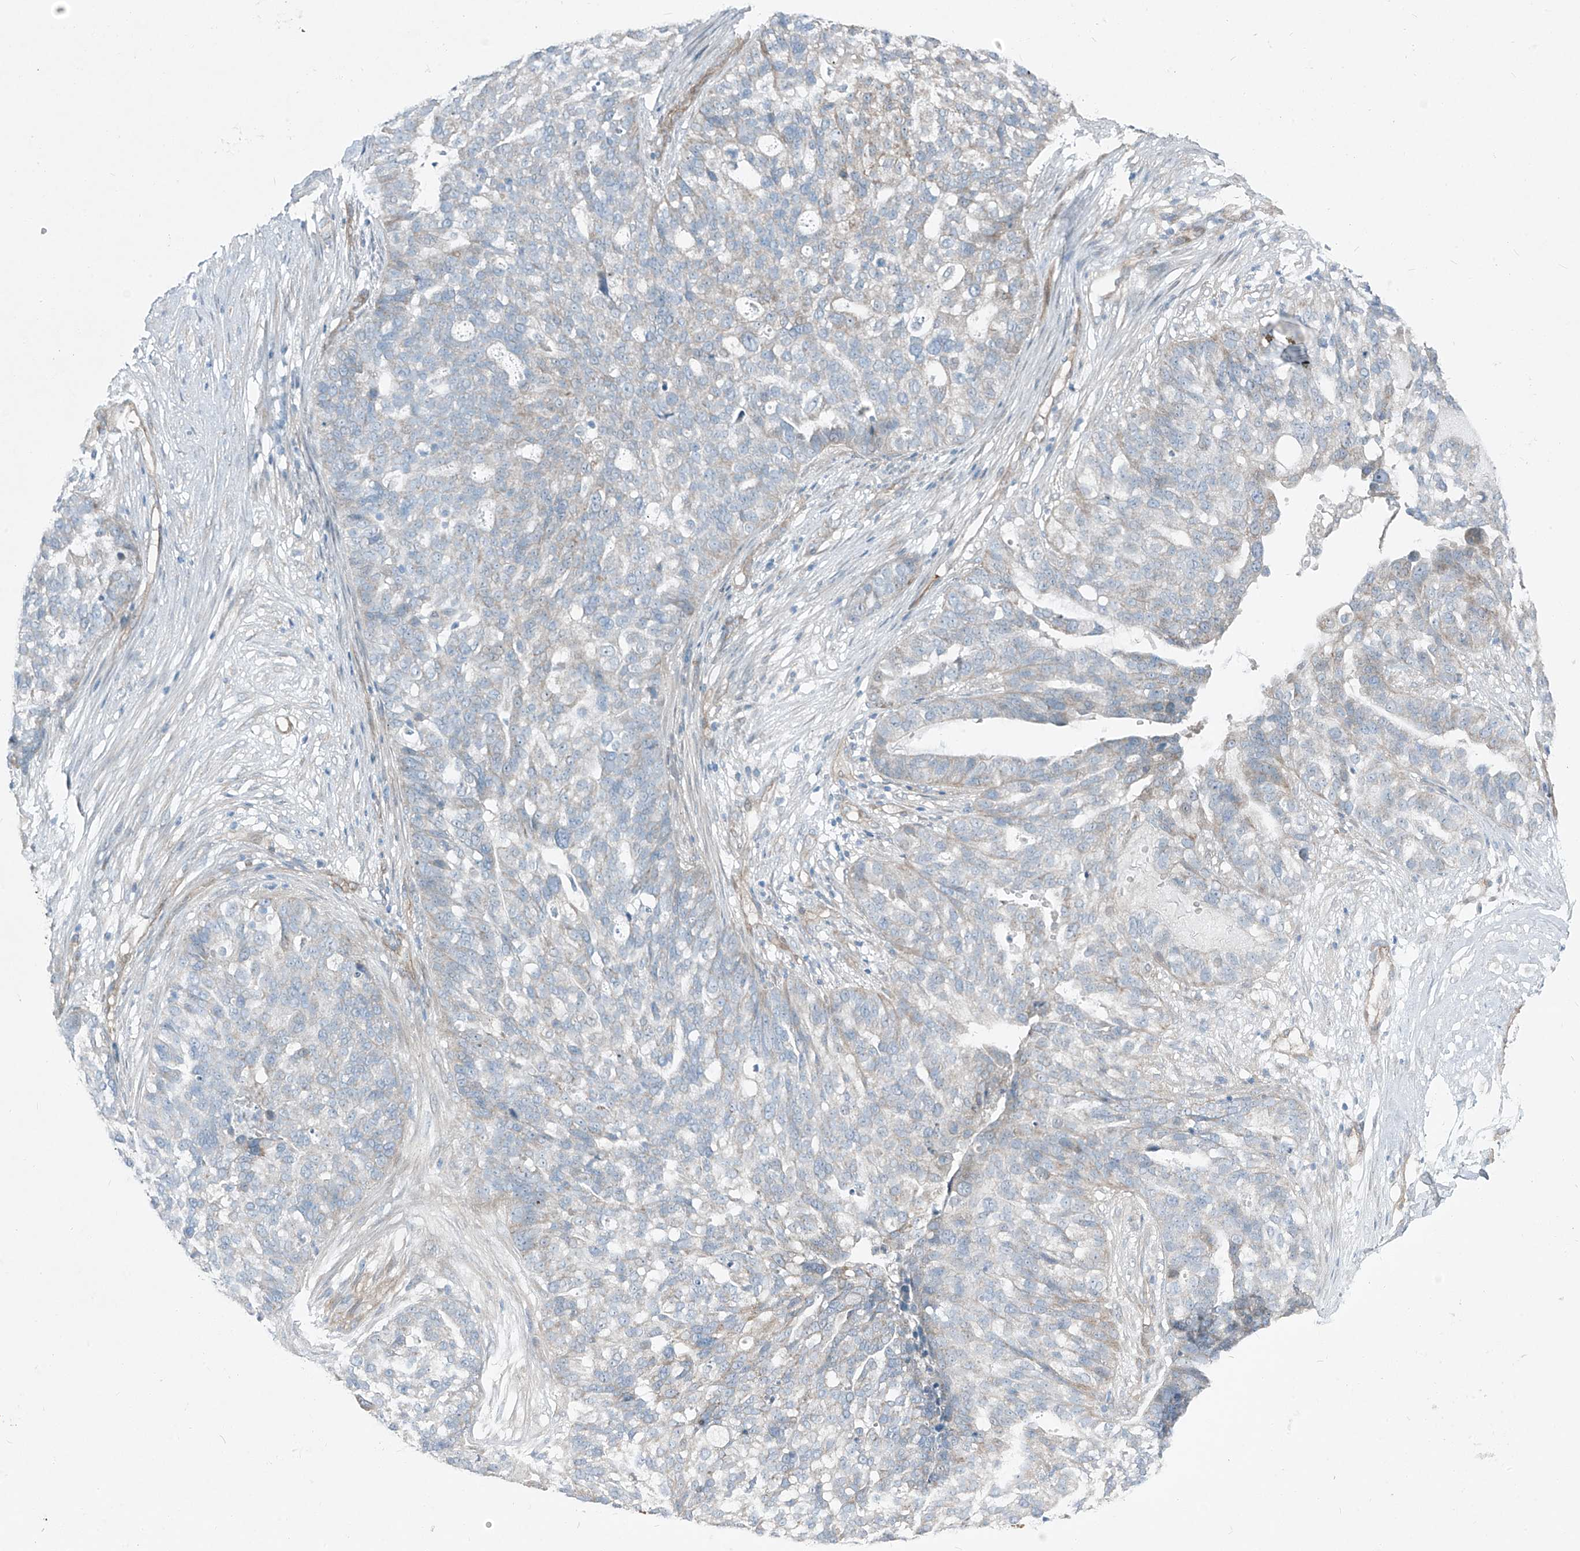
{"staining": {"intensity": "negative", "quantity": "none", "location": "none"}, "tissue": "ovarian cancer", "cell_type": "Tumor cells", "image_type": "cancer", "snomed": [{"axis": "morphology", "description": "Cystadenocarcinoma, serous, NOS"}, {"axis": "topography", "description": "Ovary"}], "caption": "High magnification brightfield microscopy of ovarian serous cystadenocarcinoma stained with DAB (3,3'-diaminobenzidine) (brown) and counterstained with hematoxylin (blue): tumor cells show no significant positivity.", "gene": "TNS2", "patient": {"sex": "female", "age": 59}}